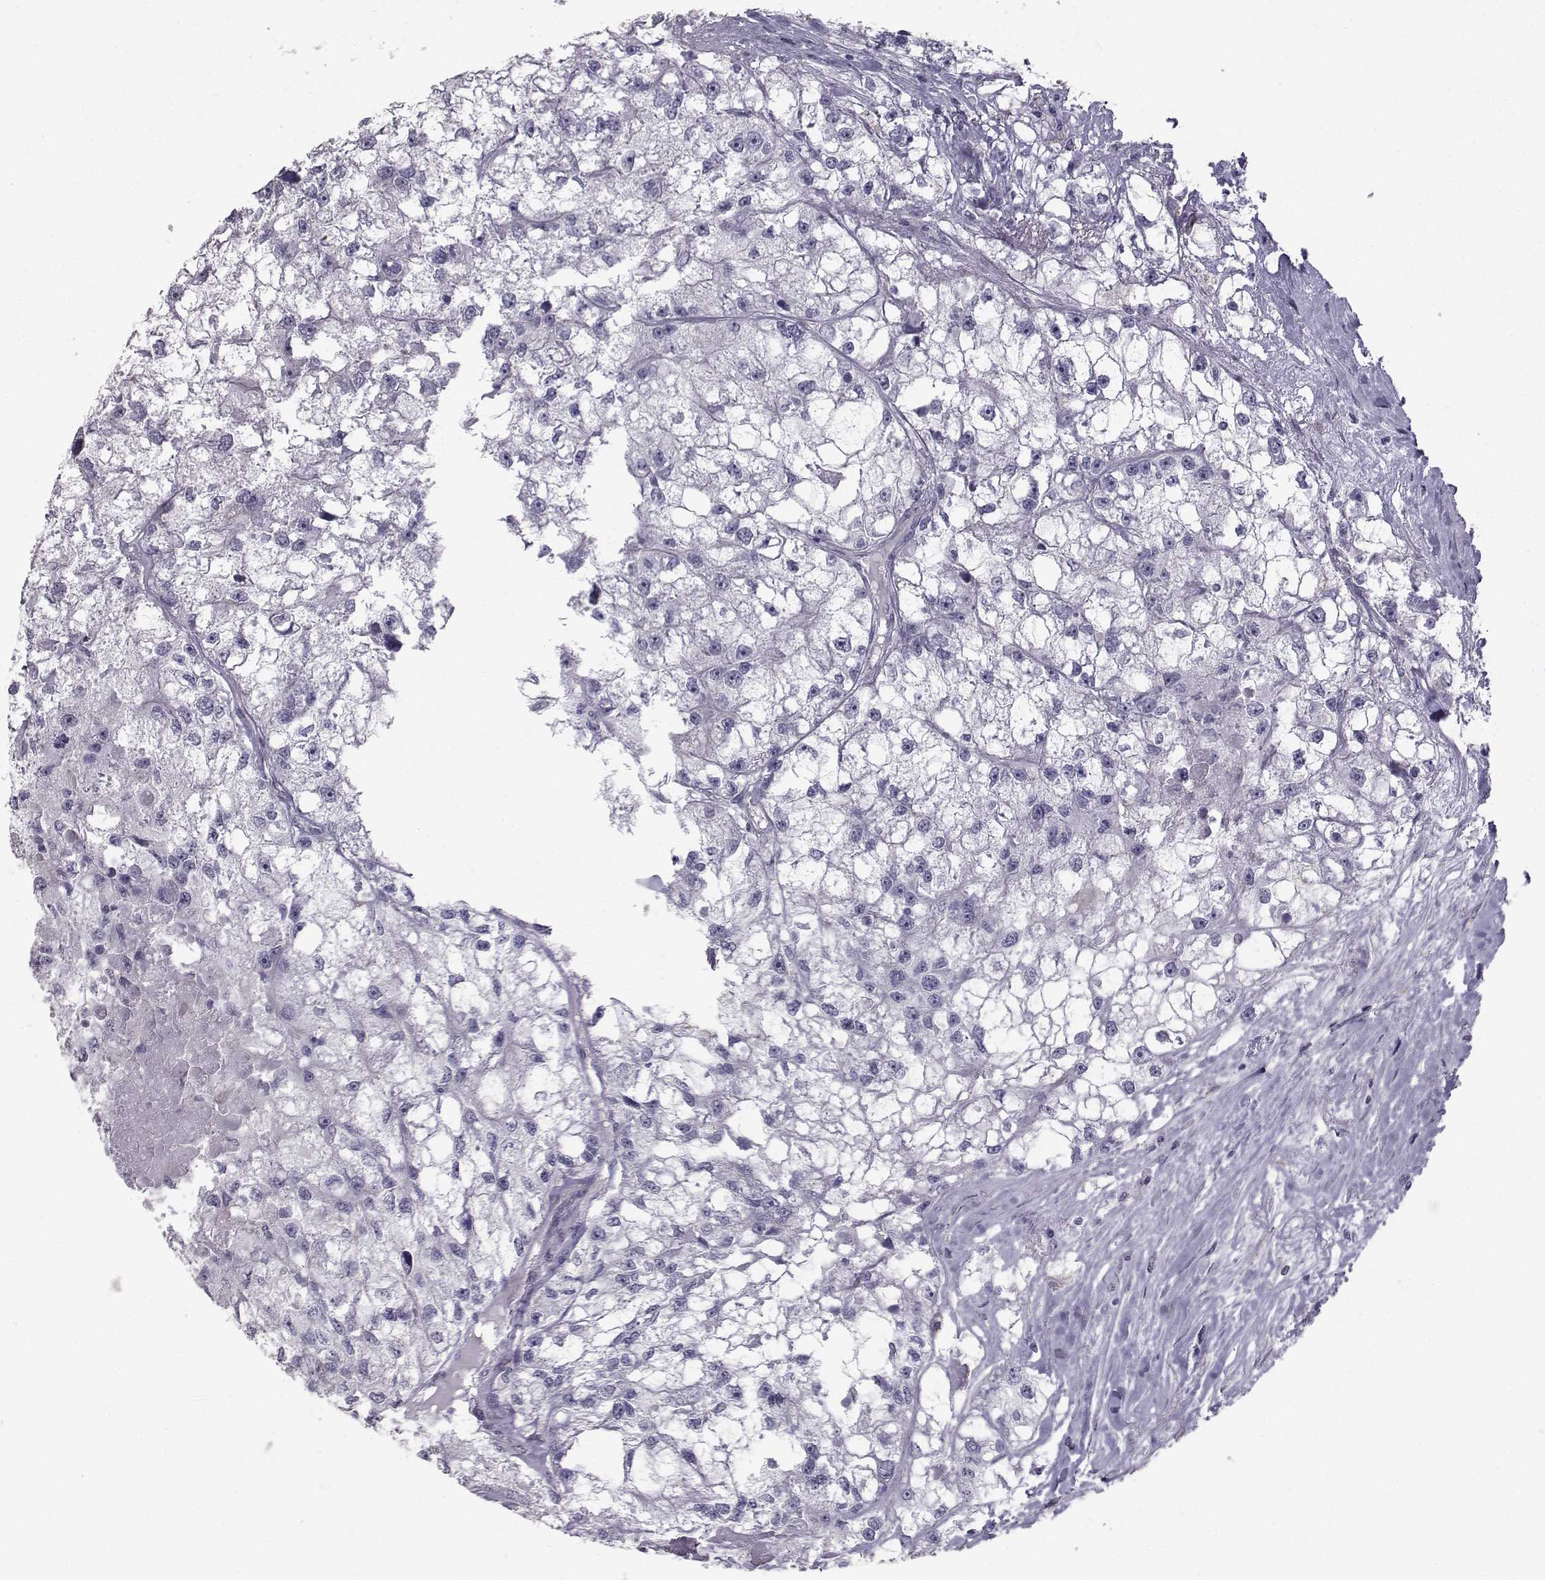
{"staining": {"intensity": "negative", "quantity": "none", "location": "none"}, "tissue": "renal cancer", "cell_type": "Tumor cells", "image_type": "cancer", "snomed": [{"axis": "morphology", "description": "Adenocarcinoma, NOS"}, {"axis": "topography", "description": "Kidney"}], "caption": "High power microscopy image of an immunohistochemistry (IHC) image of renal cancer (adenocarcinoma), revealing no significant expression in tumor cells.", "gene": "SPDYE4", "patient": {"sex": "male", "age": 56}}